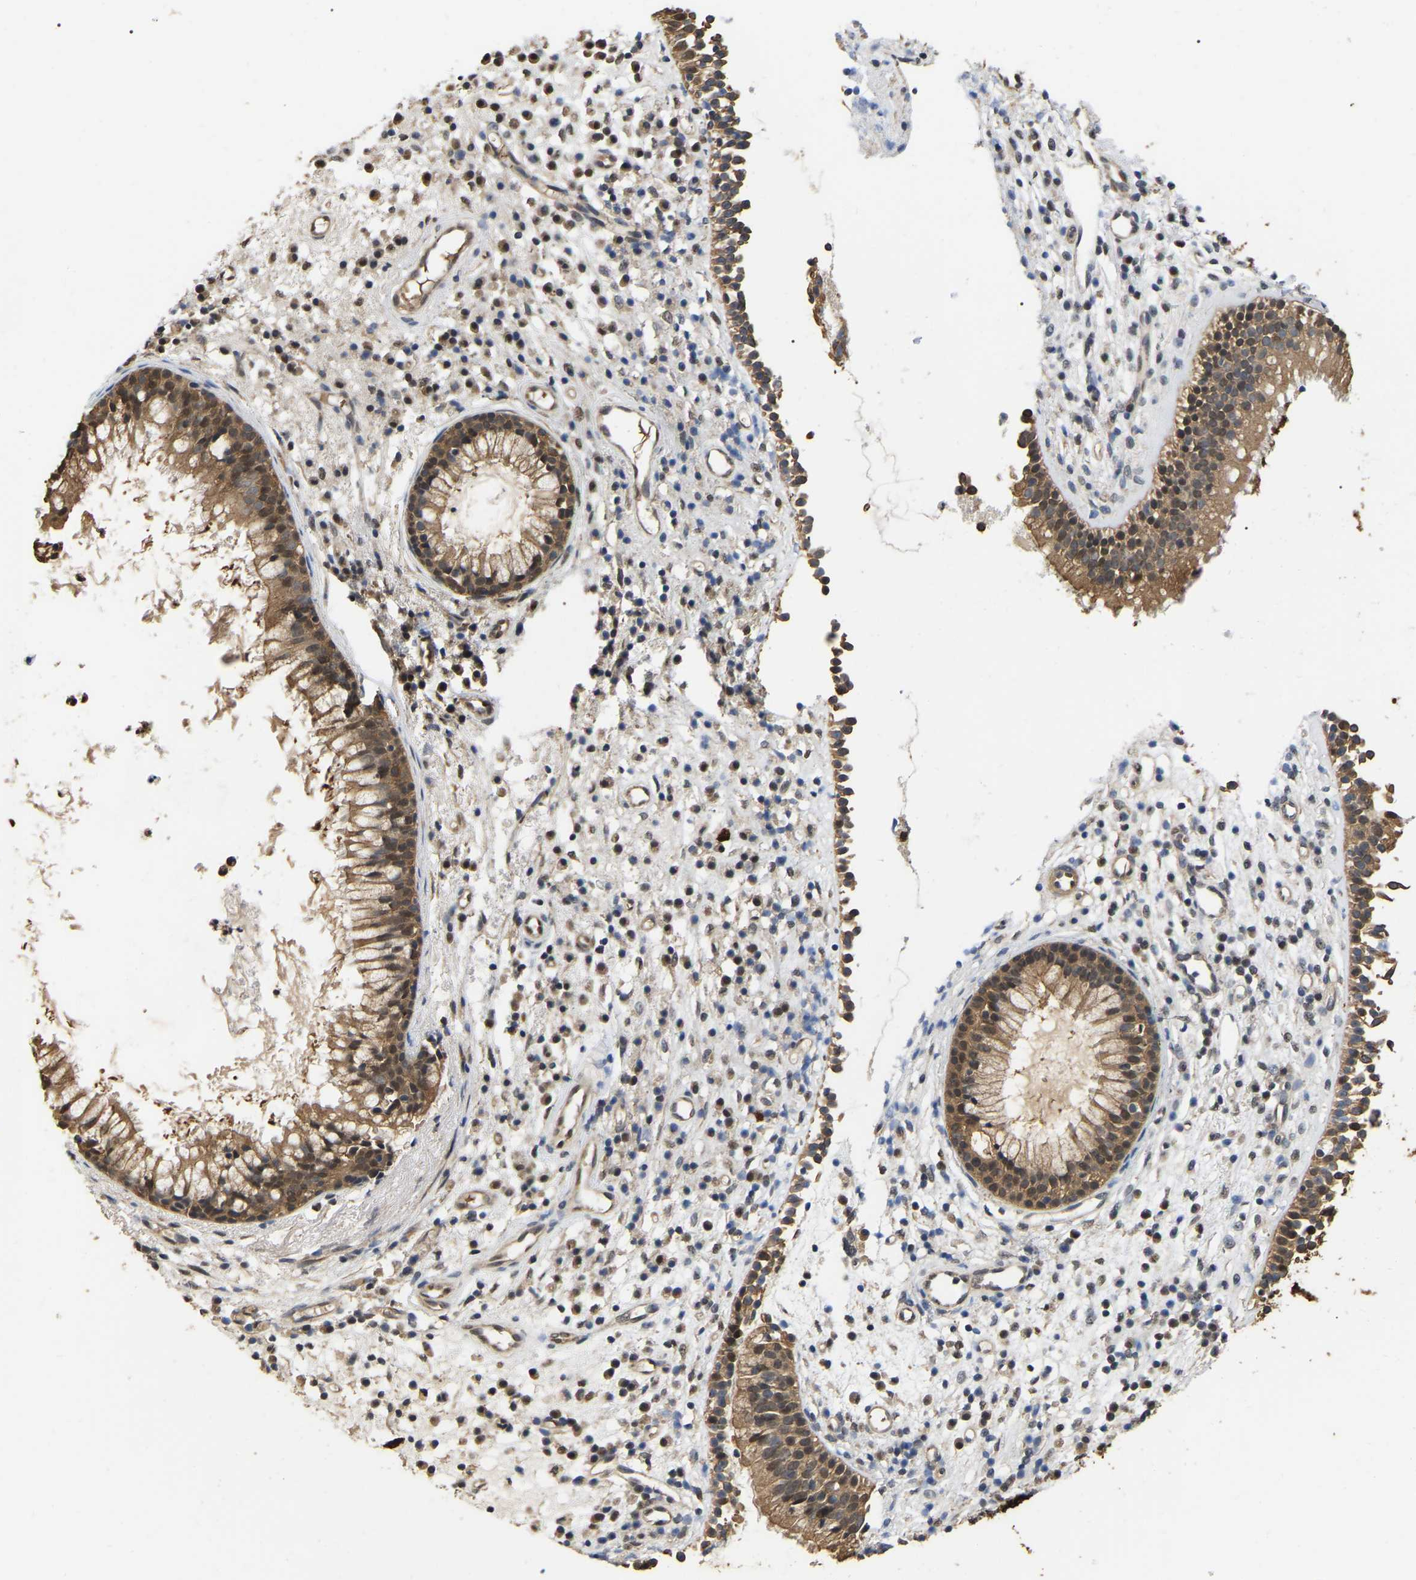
{"staining": {"intensity": "moderate", "quantity": ">75%", "location": "cytoplasmic/membranous"}, "tissue": "nasopharynx", "cell_type": "Respiratory epithelial cells", "image_type": "normal", "snomed": [{"axis": "morphology", "description": "Normal tissue, NOS"}, {"axis": "topography", "description": "Nasopharynx"}], "caption": "The photomicrograph reveals immunohistochemical staining of benign nasopharynx. There is moderate cytoplasmic/membranous positivity is identified in approximately >75% of respiratory epithelial cells.", "gene": "FAM219A", "patient": {"sex": "male", "age": 21}}